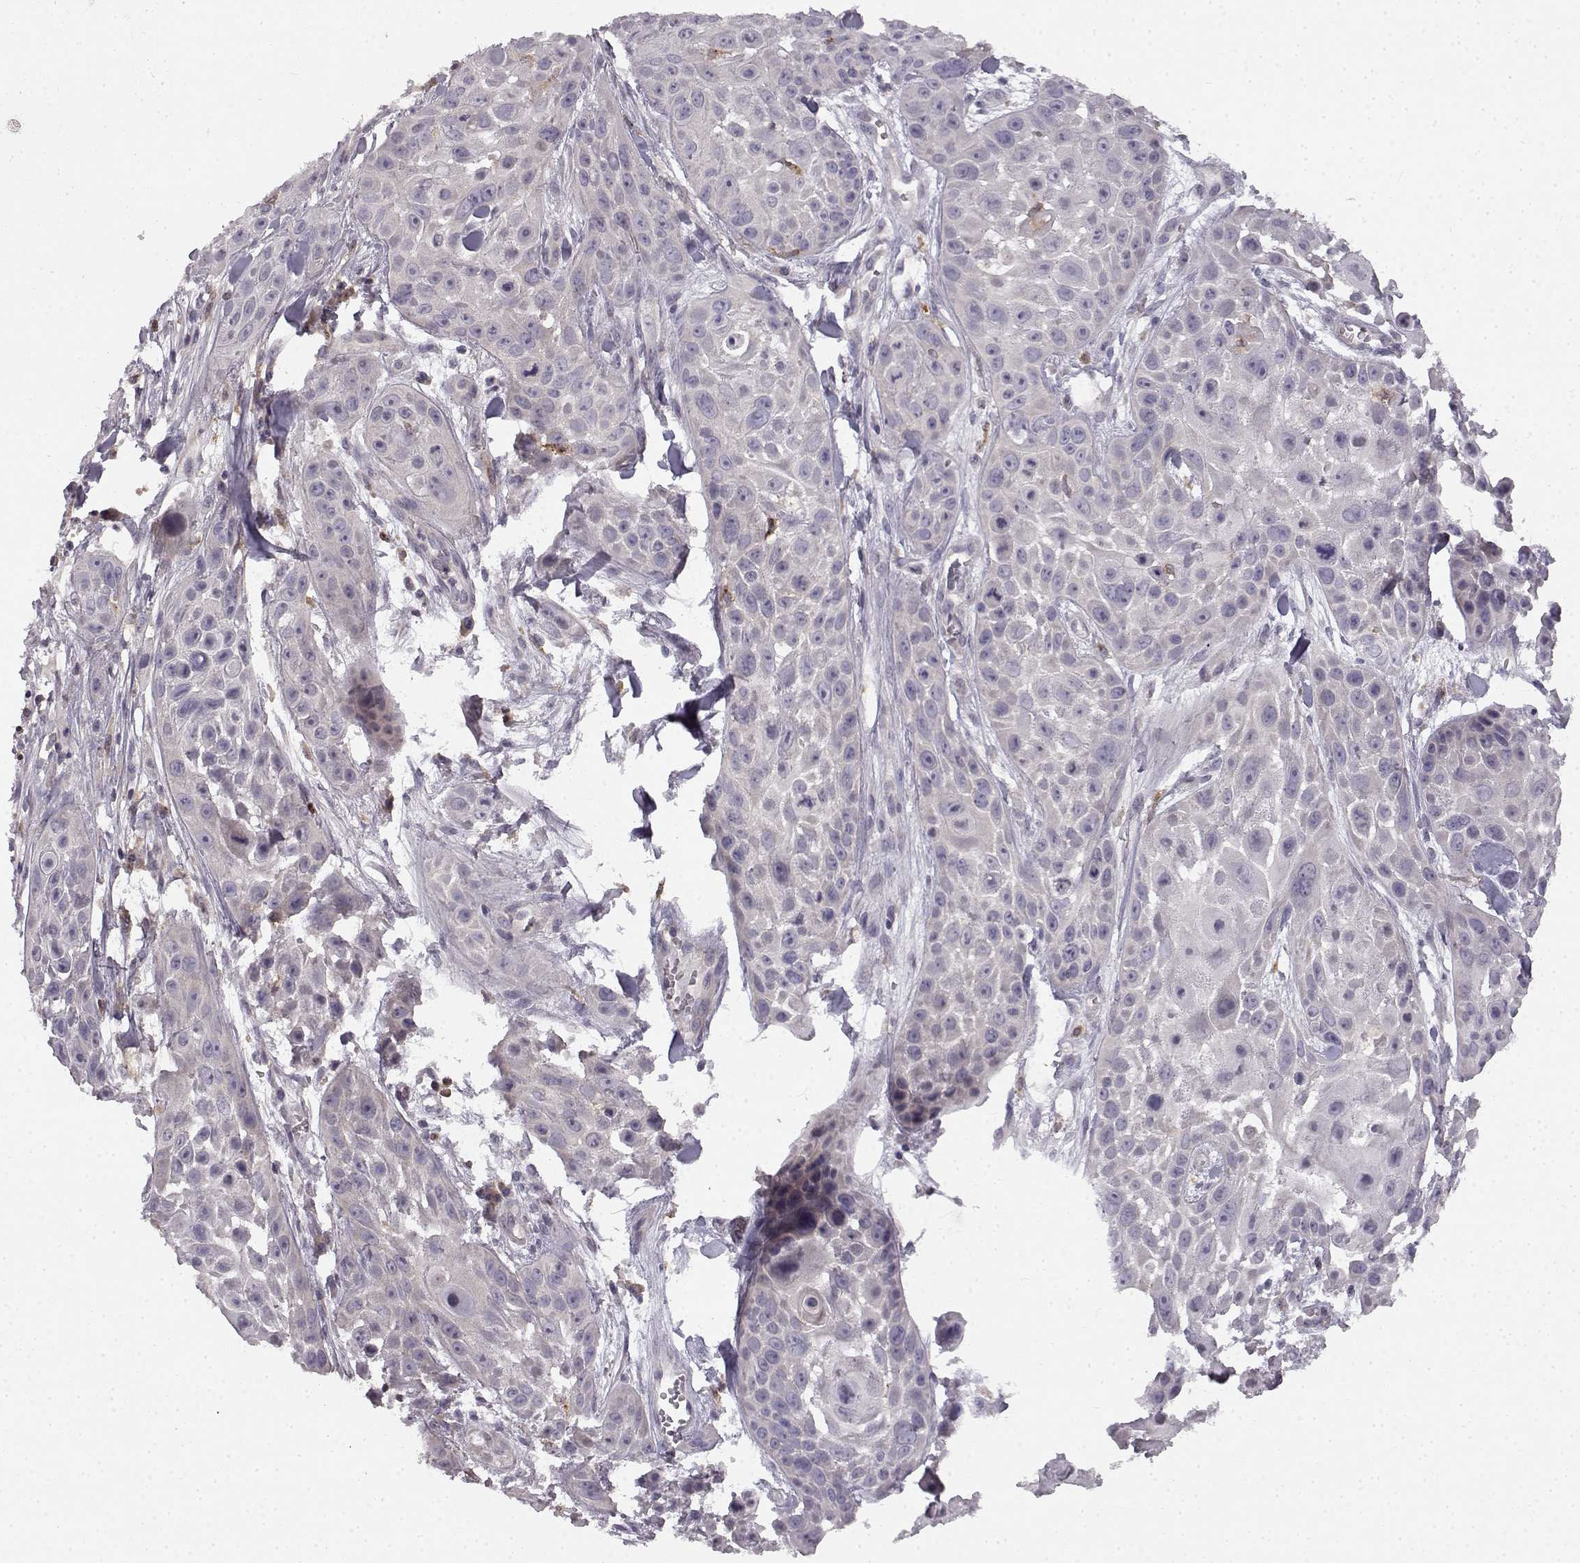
{"staining": {"intensity": "negative", "quantity": "none", "location": "none"}, "tissue": "skin cancer", "cell_type": "Tumor cells", "image_type": "cancer", "snomed": [{"axis": "morphology", "description": "Squamous cell carcinoma, NOS"}, {"axis": "topography", "description": "Skin"}, {"axis": "topography", "description": "Anal"}], "caption": "High magnification brightfield microscopy of squamous cell carcinoma (skin) stained with DAB (3,3'-diaminobenzidine) (brown) and counterstained with hematoxylin (blue): tumor cells show no significant positivity.", "gene": "SPAG17", "patient": {"sex": "female", "age": 75}}